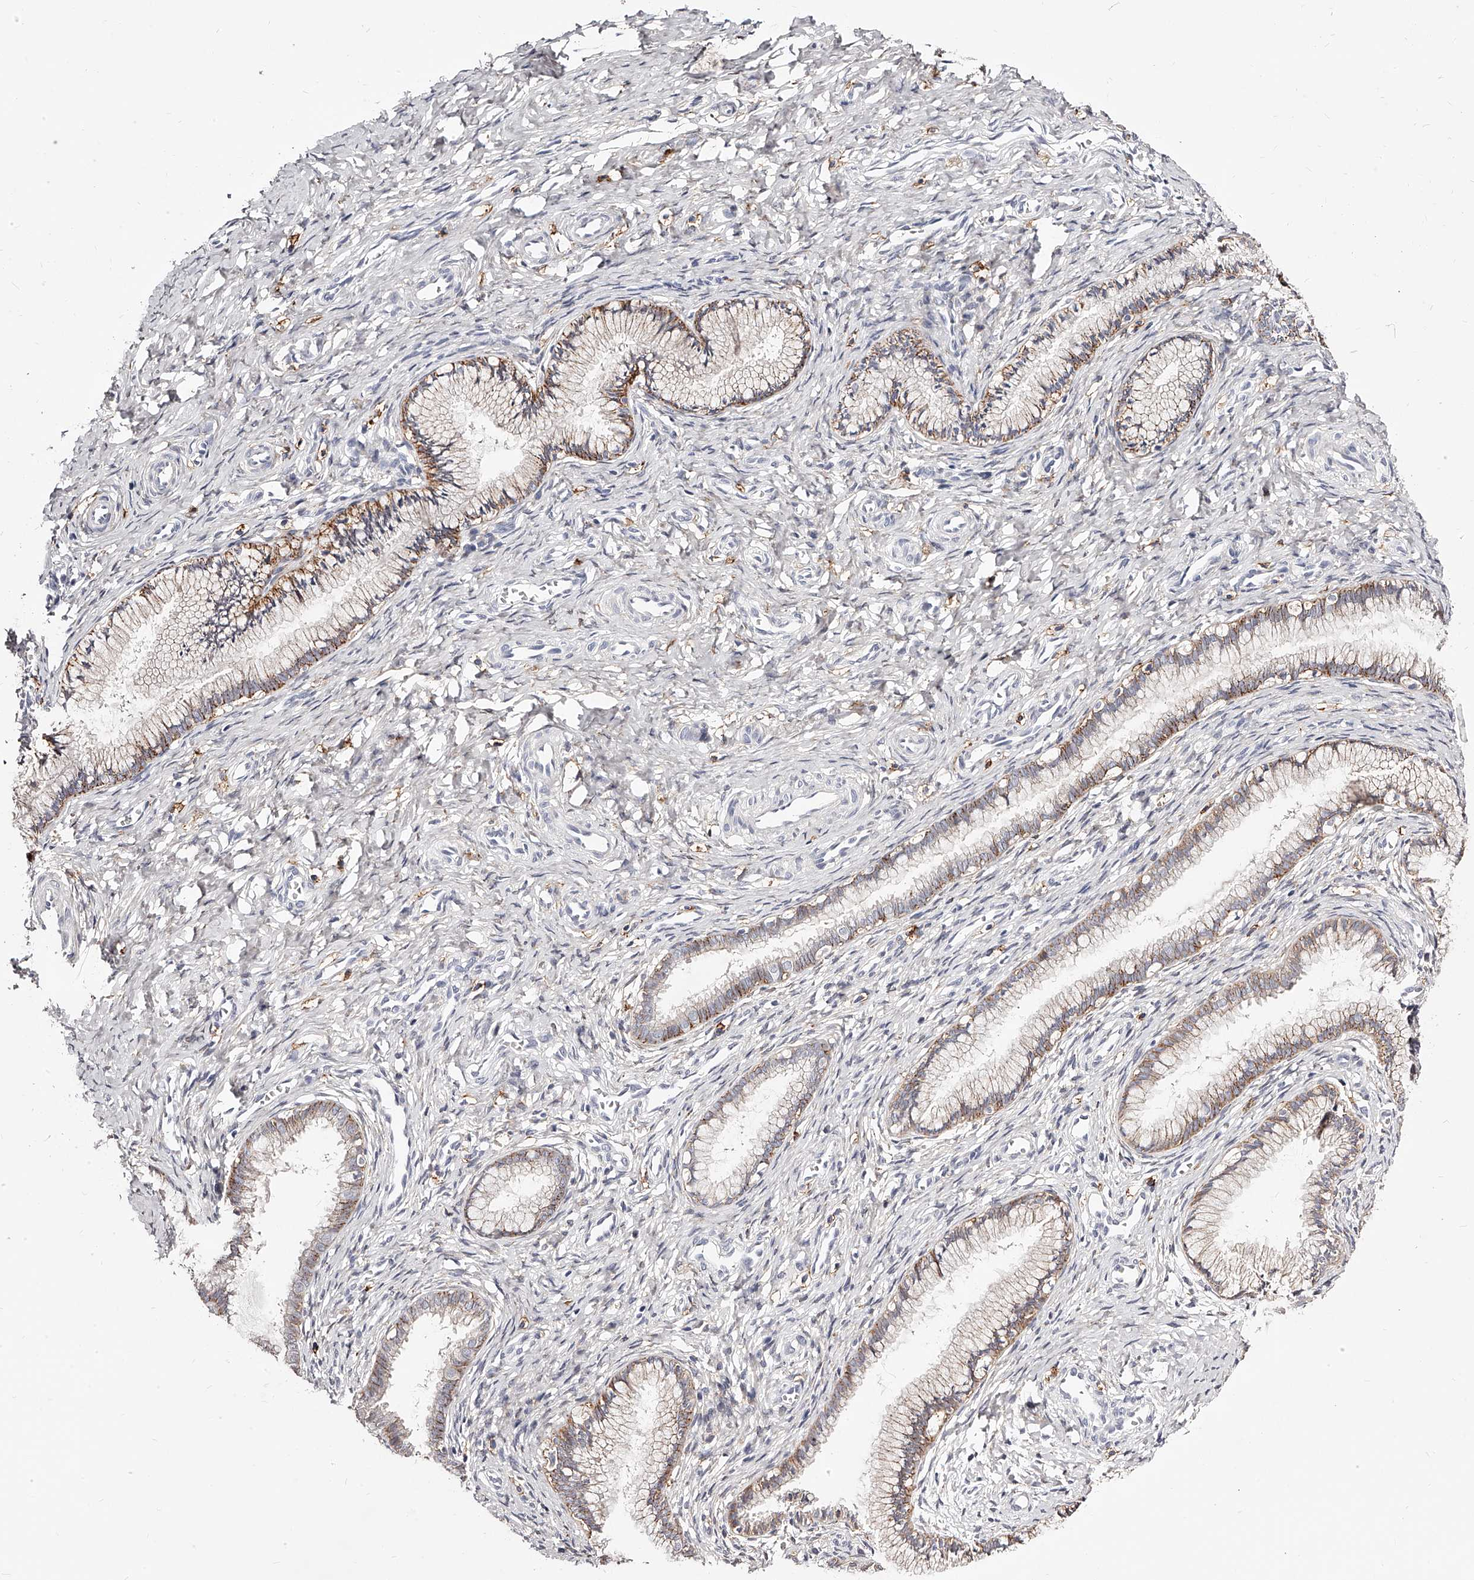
{"staining": {"intensity": "moderate", "quantity": ">75%", "location": "cytoplasmic/membranous"}, "tissue": "cervix", "cell_type": "Glandular cells", "image_type": "normal", "snomed": [{"axis": "morphology", "description": "Normal tissue, NOS"}, {"axis": "topography", "description": "Cervix"}], "caption": "Protein staining by immunohistochemistry (IHC) reveals moderate cytoplasmic/membranous expression in approximately >75% of glandular cells in benign cervix. The protein is stained brown, and the nuclei are stained in blue (DAB IHC with brightfield microscopy, high magnification).", "gene": "CD82", "patient": {"sex": "female", "age": 27}}